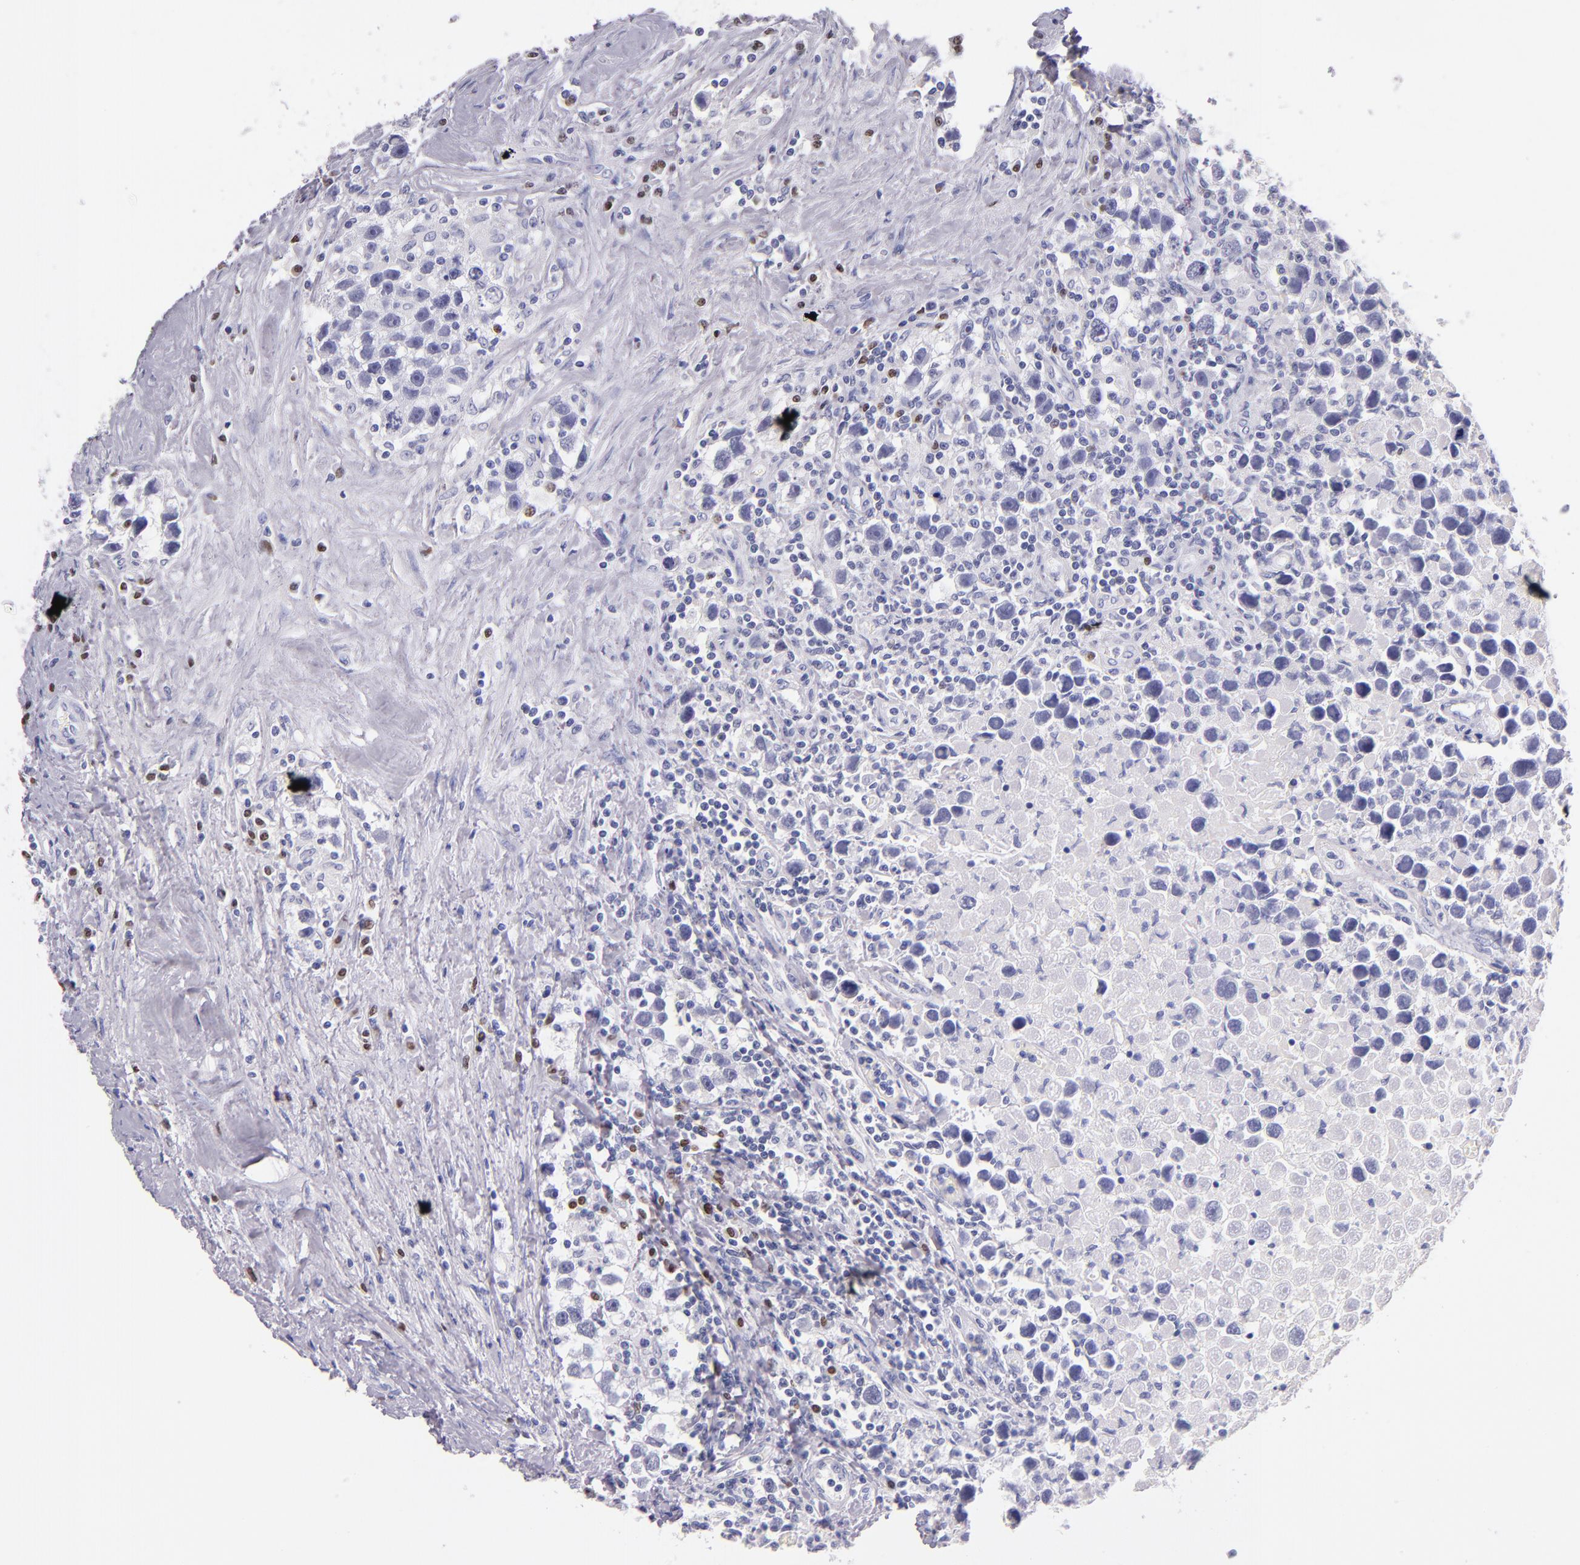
{"staining": {"intensity": "negative", "quantity": "none", "location": "none"}, "tissue": "testis cancer", "cell_type": "Tumor cells", "image_type": "cancer", "snomed": [{"axis": "morphology", "description": "Seminoma, NOS"}, {"axis": "topography", "description": "Testis"}], "caption": "DAB immunohistochemical staining of seminoma (testis) exhibits no significant positivity in tumor cells.", "gene": "IRF4", "patient": {"sex": "male", "age": 43}}